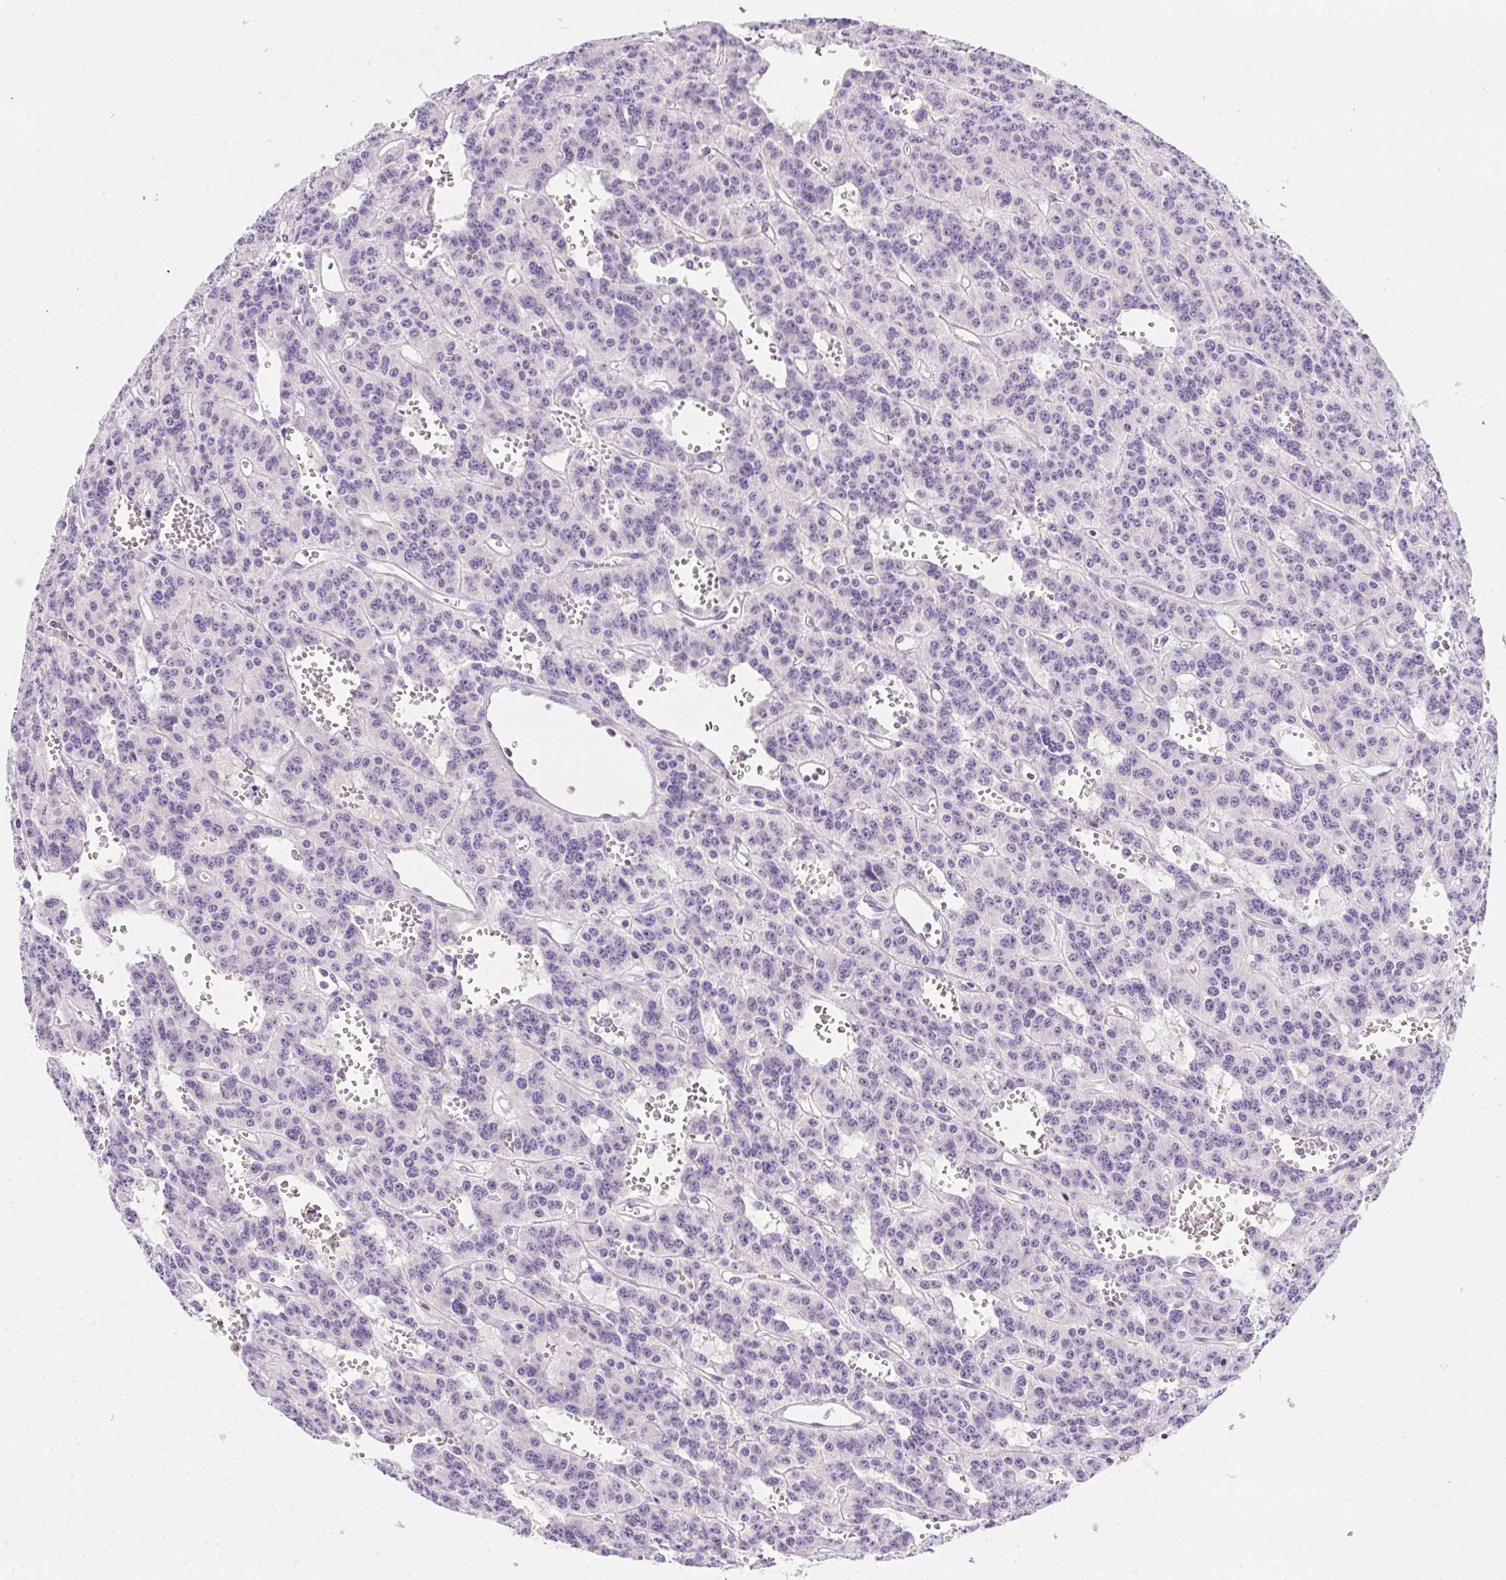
{"staining": {"intensity": "negative", "quantity": "none", "location": "none"}, "tissue": "carcinoid", "cell_type": "Tumor cells", "image_type": "cancer", "snomed": [{"axis": "morphology", "description": "Carcinoid, malignant, NOS"}, {"axis": "topography", "description": "Lung"}], "caption": "DAB (3,3'-diaminobenzidine) immunohistochemical staining of malignant carcinoid reveals no significant staining in tumor cells. The staining is performed using DAB brown chromogen with nuclei counter-stained in using hematoxylin.", "gene": "SSTR4", "patient": {"sex": "female", "age": 71}}